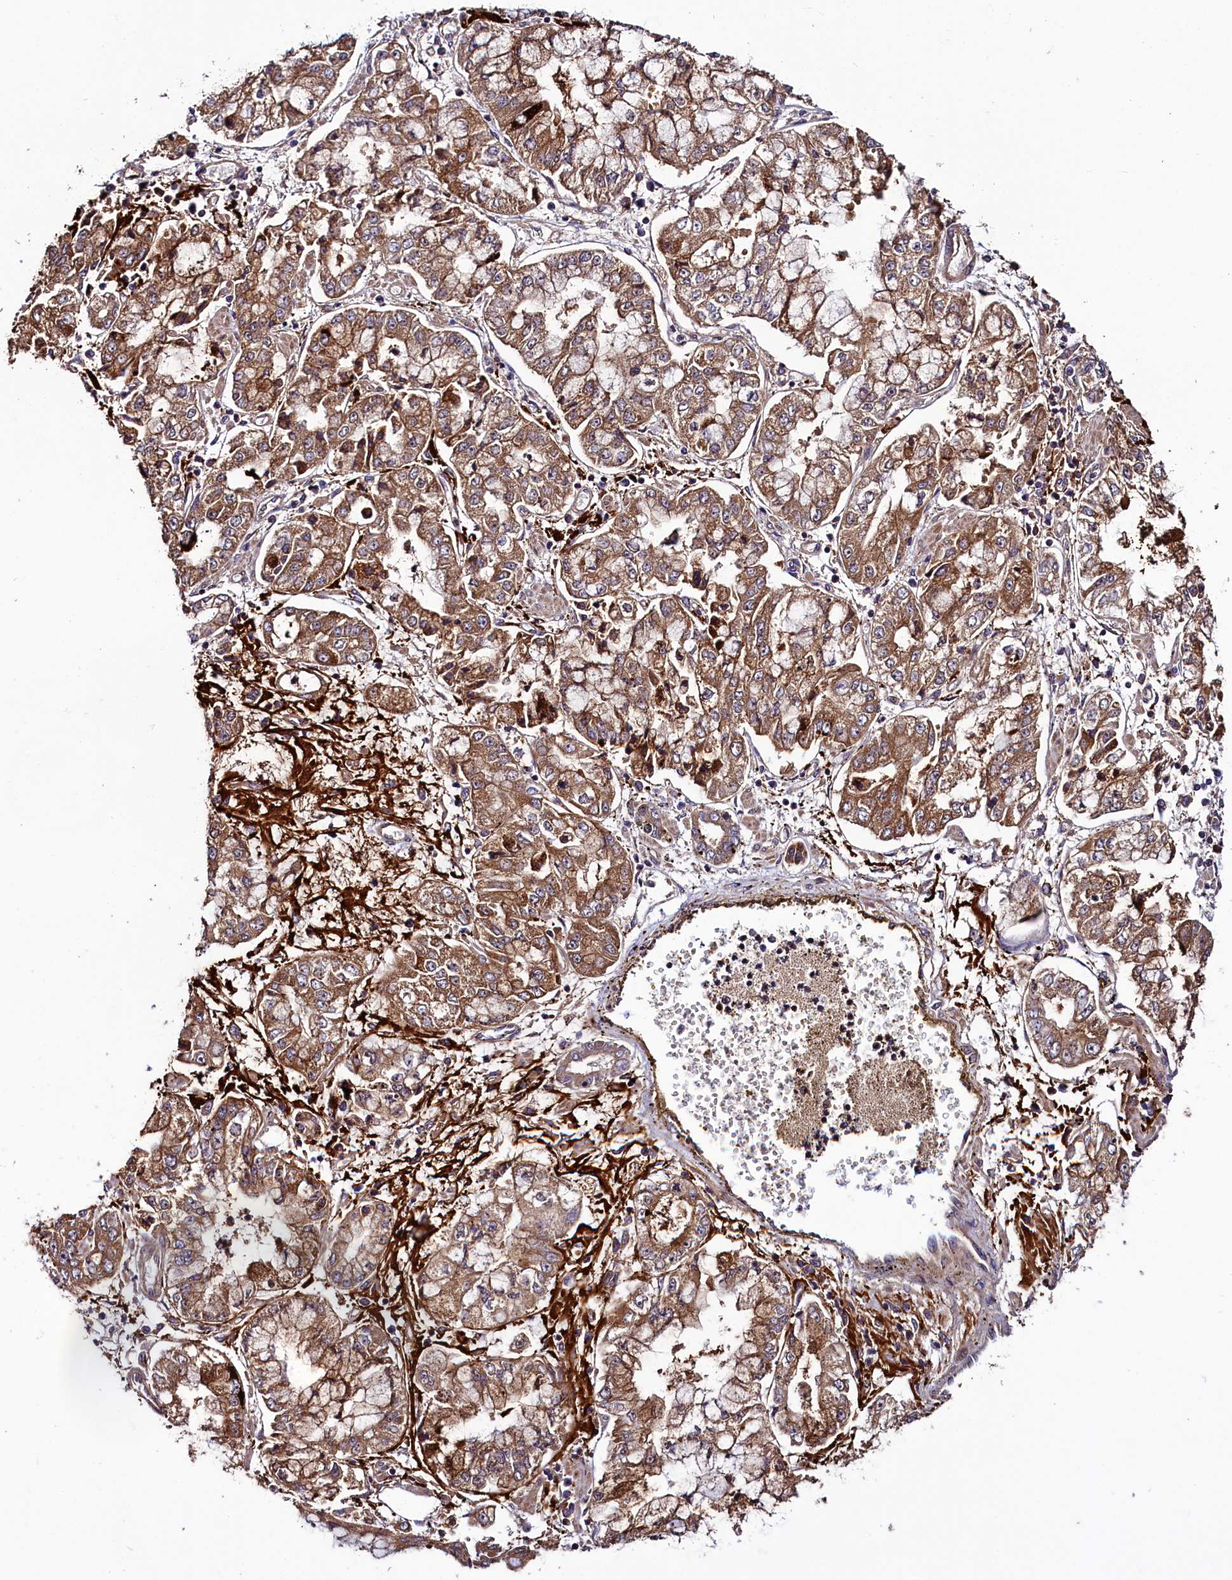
{"staining": {"intensity": "moderate", "quantity": ">75%", "location": "cytoplasmic/membranous"}, "tissue": "stomach cancer", "cell_type": "Tumor cells", "image_type": "cancer", "snomed": [{"axis": "morphology", "description": "Adenocarcinoma, NOS"}, {"axis": "topography", "description": "Stomach"}], "caption": "Adenocarcinoma (stomach) stained with IHC exhibits moderate cytoplasmic/membranous positivity in about >75% of tumor cells.", "gene": "RPUSD2", "patient": {"sex": "male", "age": 76}}